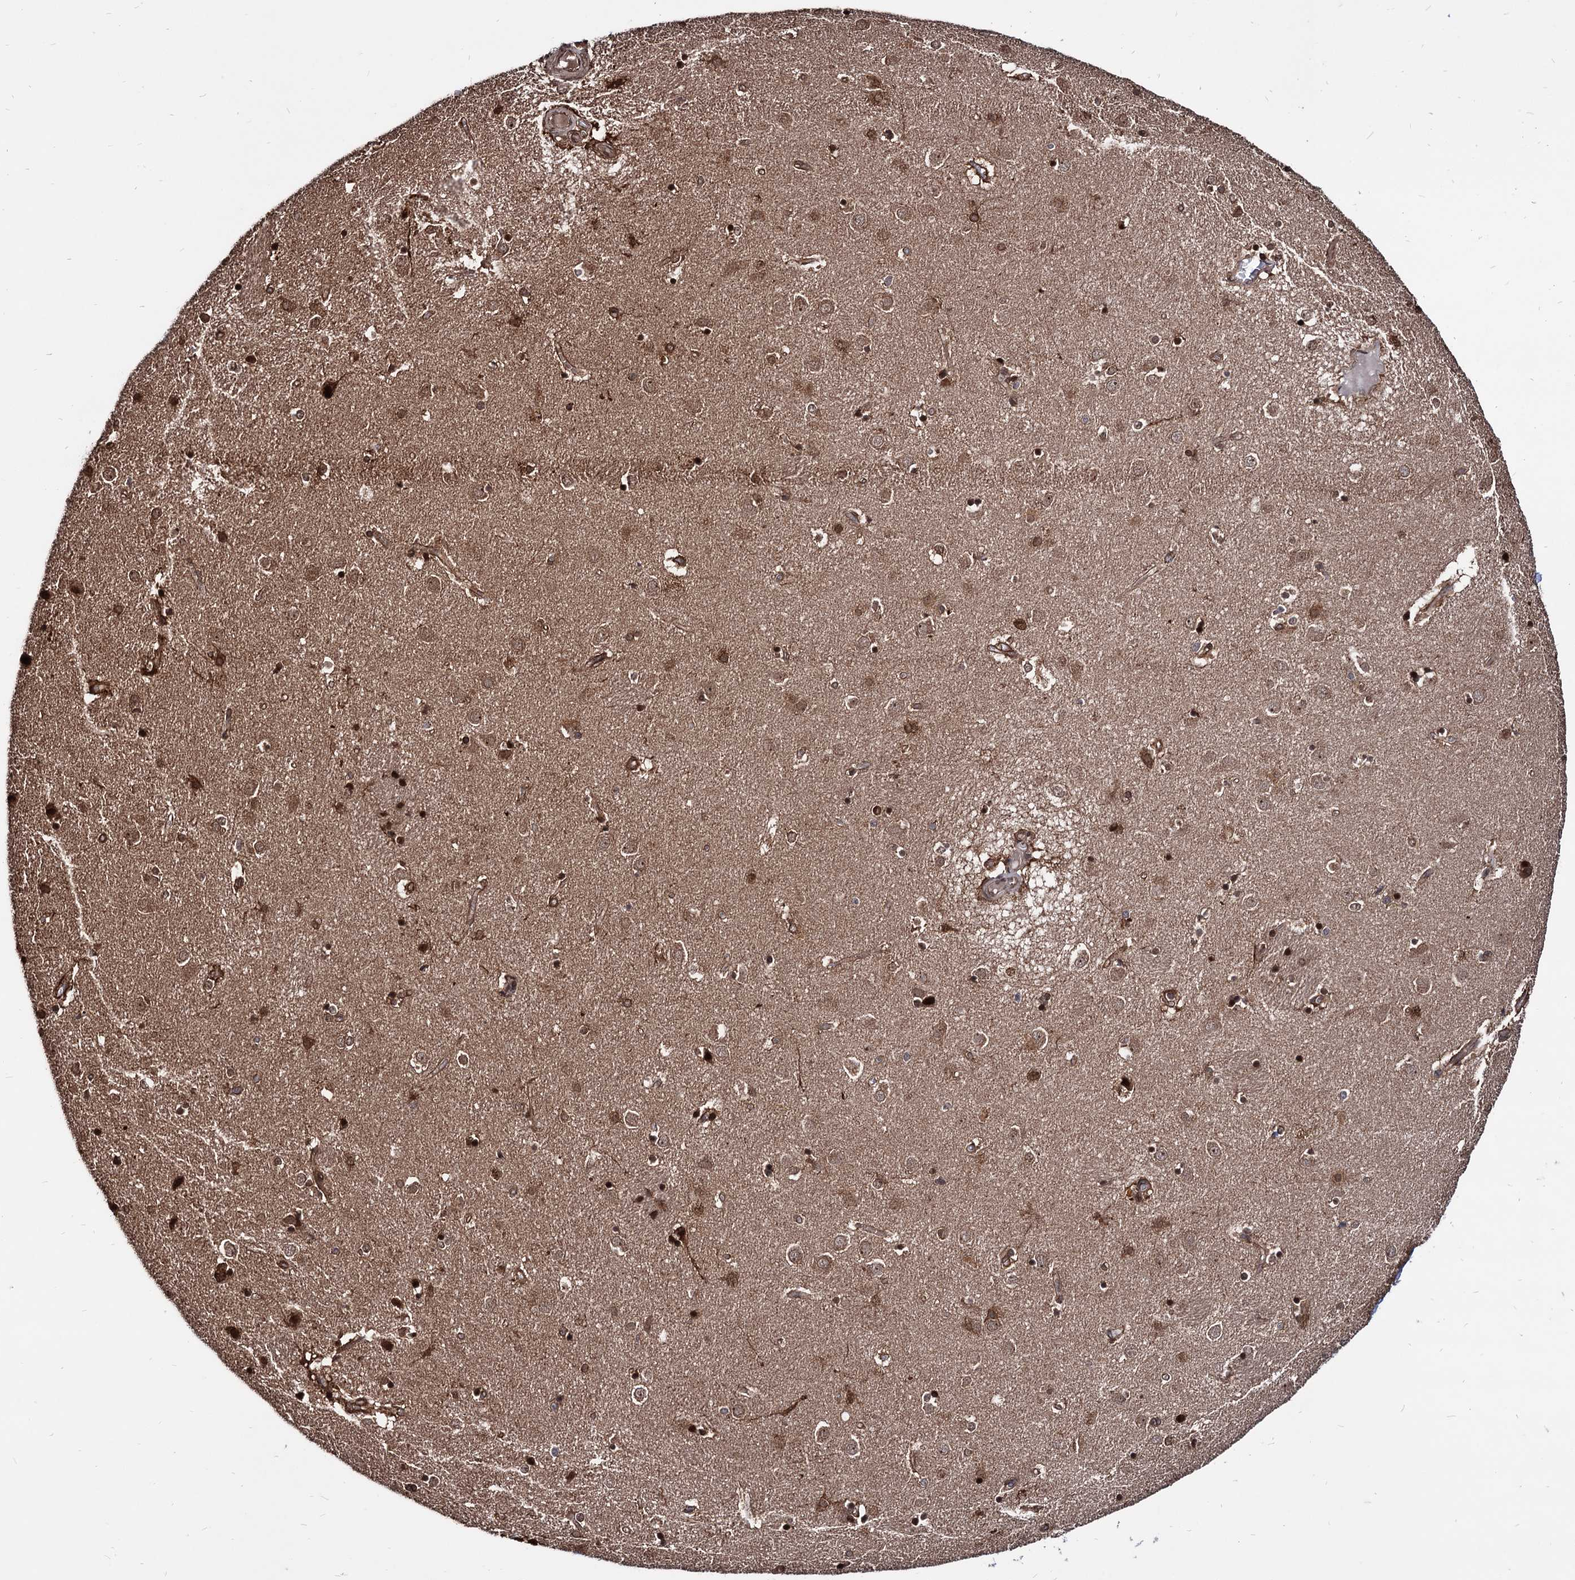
{"staining": {"intensity": "moderate", "quantity": "25%-75%", "location": "cytoplasmic/membranous,nuclear"}, "tissue": "caudate", "cell_type": "Glial cells", "image_type": "normal", "snomed": [{"axis": "morphology", "description": "Normal tissue, NOS"}, {"axis": "topography", "description": "Lateral ventricle wall"}], "caption": "Moderate cytoplasmic/membranous,nuclear positivity is appreciated in about 25%-75% of glial cells in unremarkable caudate.", "gene": "ANKRD12", "patient": {"sex": "male", "age": 70}}